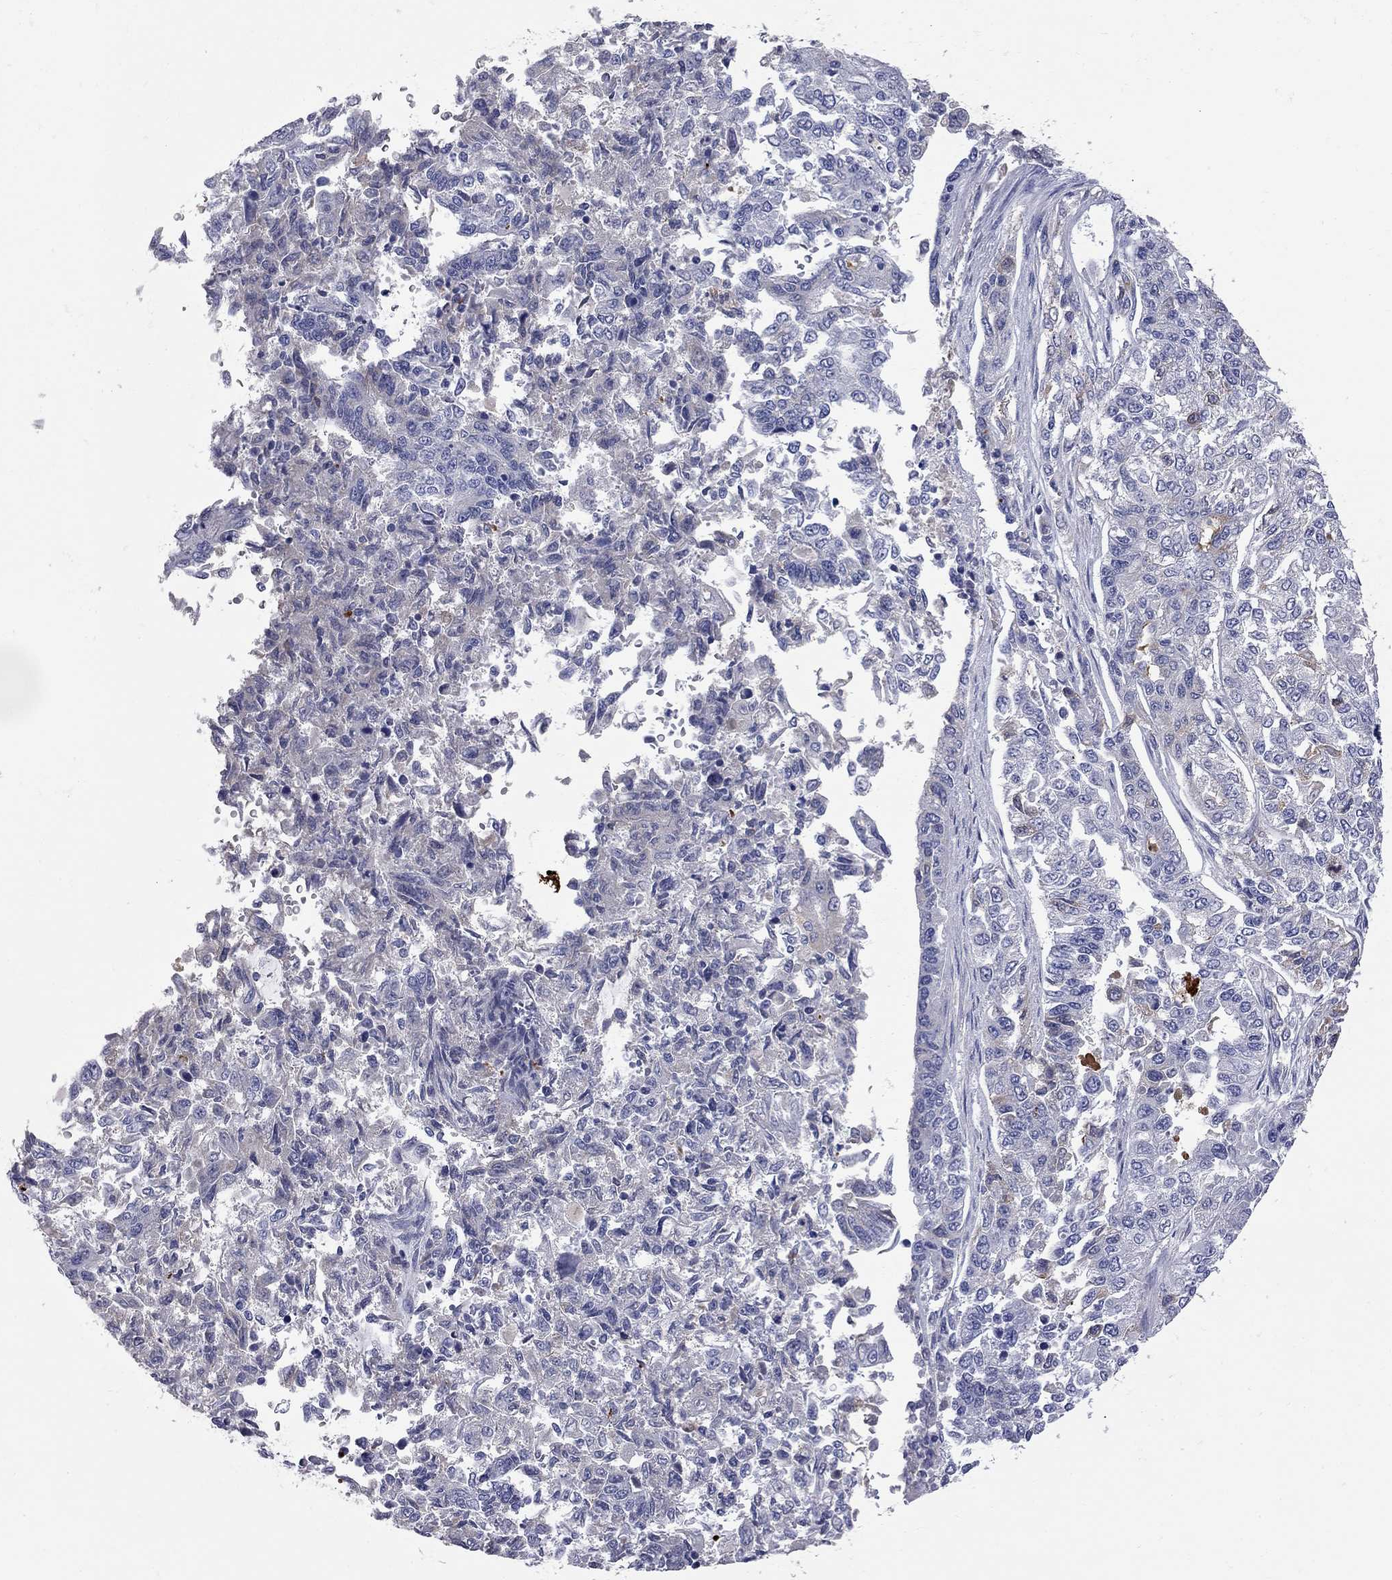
{"staining": {"intensity": "weak", "quantity": "<25%", "location": "cytoplasmic/membranous"}, "tissue": "endometrial cancer", "cell_type": "Tumor cells", "image_type": "cancer", "snomed": [{"axis": "morphology", "description": "Adenocarcinoma, NOS"}, {"axis": "topography", "description": "Uterus"}], "caption": "Endometrial adenocarcinoma was stained to show a protein in brown. There is no significant expression in tumor cells.", "gene": "FAM221B", "patient": {"sex": "female", "age": 59}}